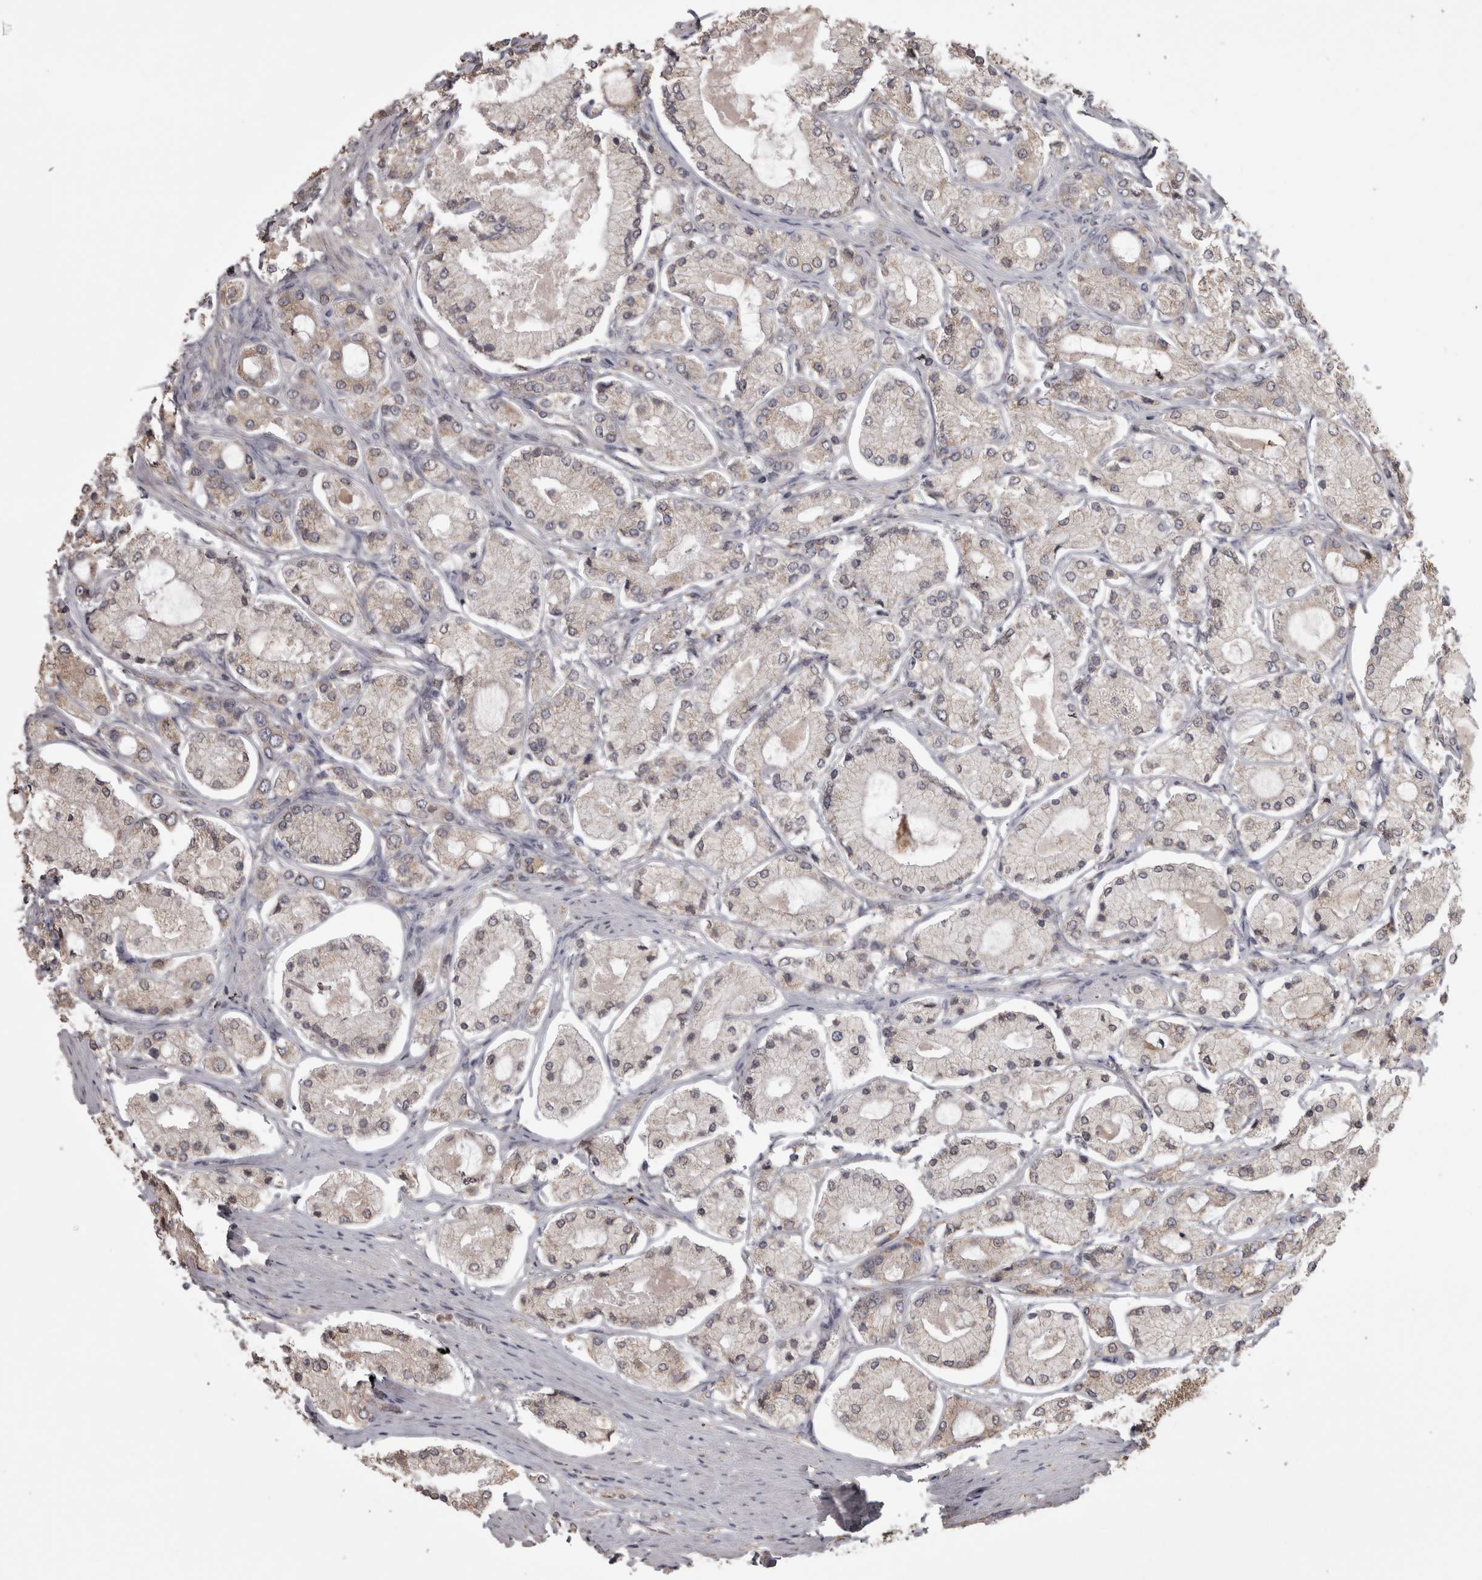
{"staining": {"intensity": "weak", "quantity": "25%-75%", "location": "cytoplasmic/membranous"}, "tissue": "prostate cancer", "cell_type": "Tumor cells", "image_type": "cancer", "snomed": [{"axis": "morphology", "description": "Adenocarcinoma, High grade"}, {"axis": "topography", "description": "Prostate"}], "caption": "An IHC image of neoplastic tissue is shown. Protein staining in brown shows weak cytoplasmic/membranous positivity in adenocarcinoma (high-grade) (prostate) within tumor cells. Using DAB (3,3'-diaminobenzidine) (brown) and hematoxylin (blue) stains, captured at high magnification using brightfield microscopy.", "gene": "PON2", "patient": {"sex": "male", "age": 65}}